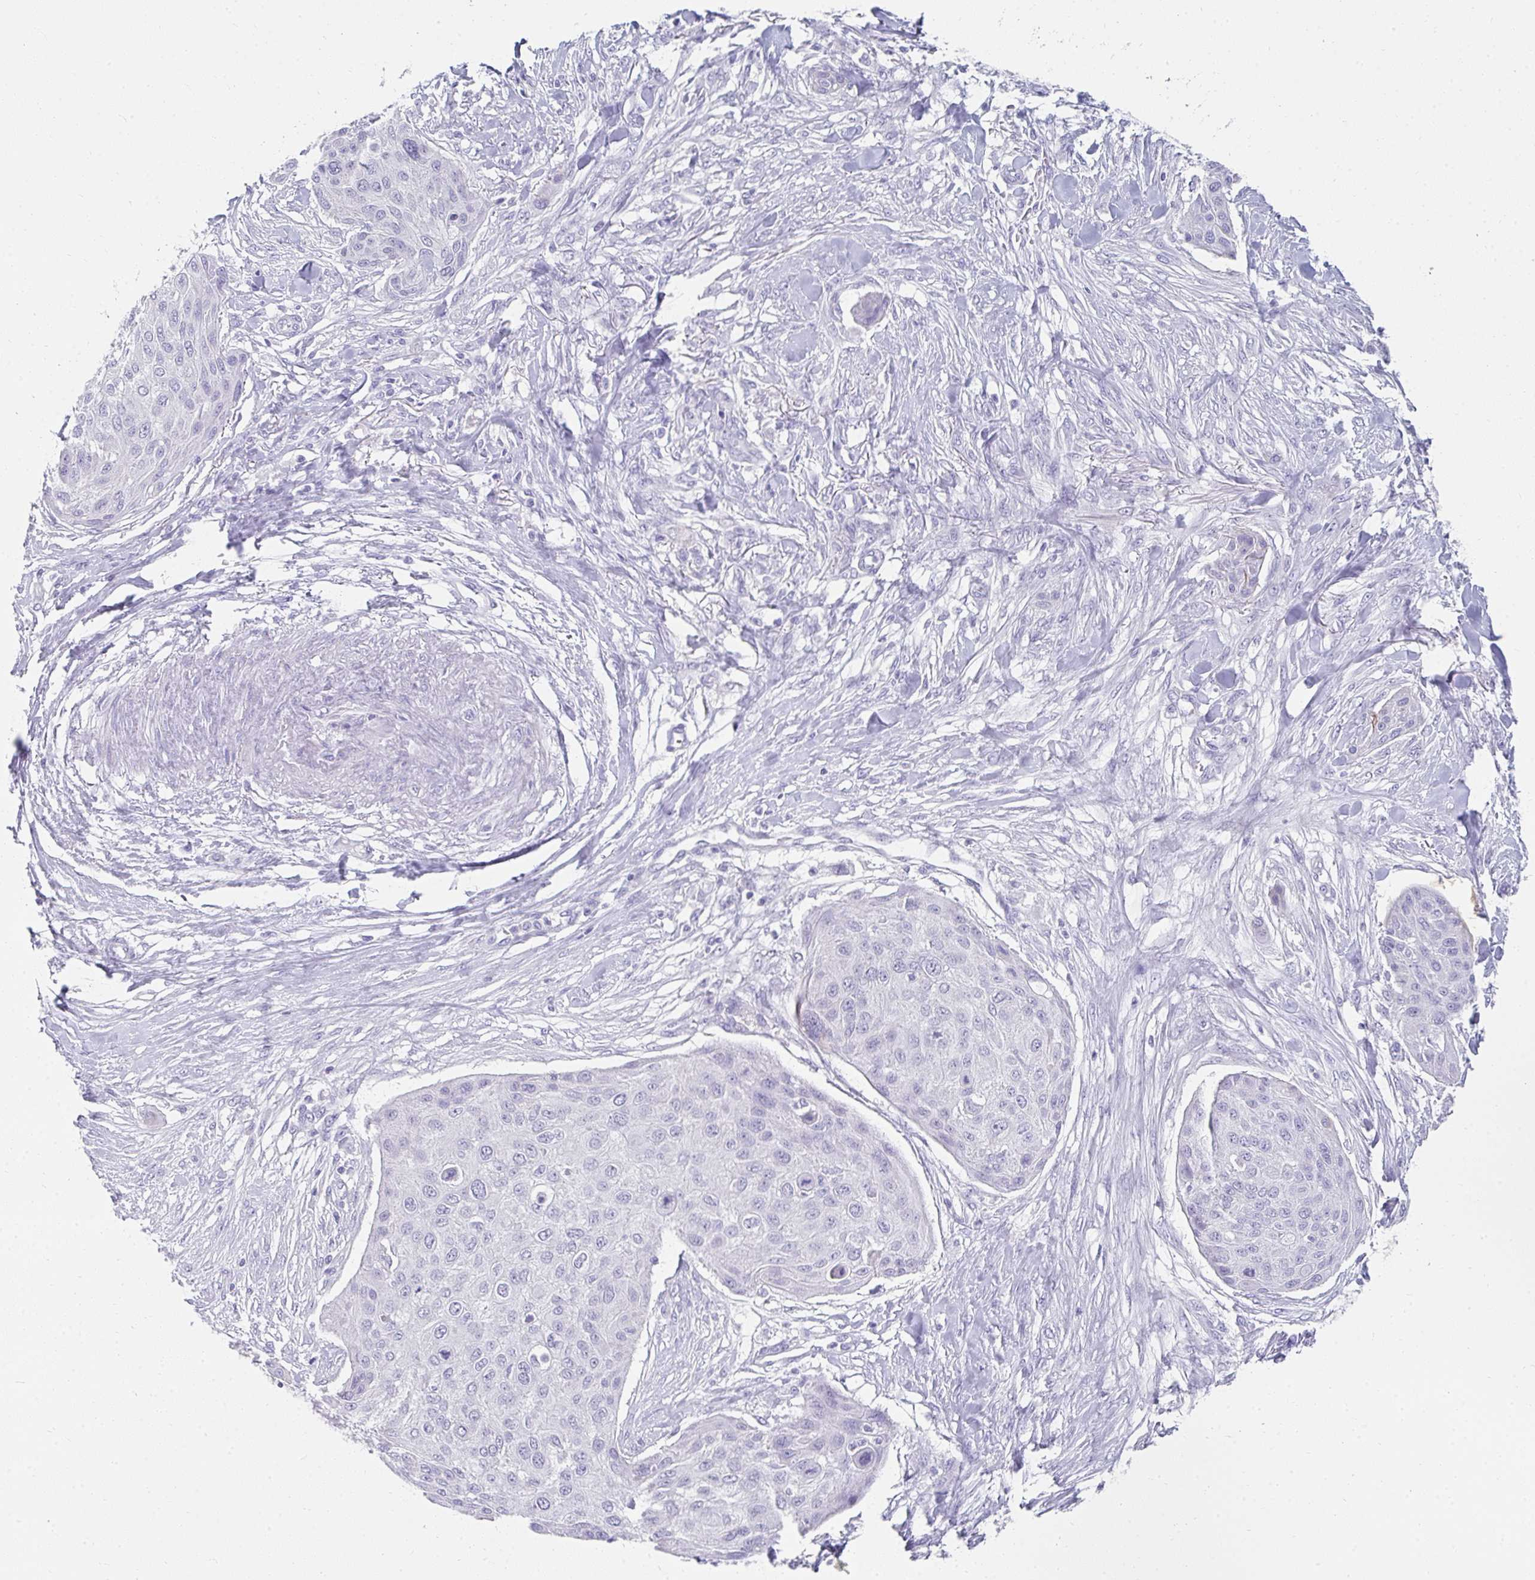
{"staining": {"intensity": "negative", "quantity": "none", "location": "none"}, "tissue": "skin cancer", "cell_type": "Tumor cells", "image_type": "cancer", "snomed": [{"axis": "morphology", "description": "Squamous cell carcinoma, NOS"}, {"axis": "topography", "description": "Skin"}], "caption": "This is a micrograph of immunohistochemistry (IHC) staining of skin cancer, which shows no staining in tumor cells.", "gene": "RLF", "patient": {"sex": "female", "age": 87}}